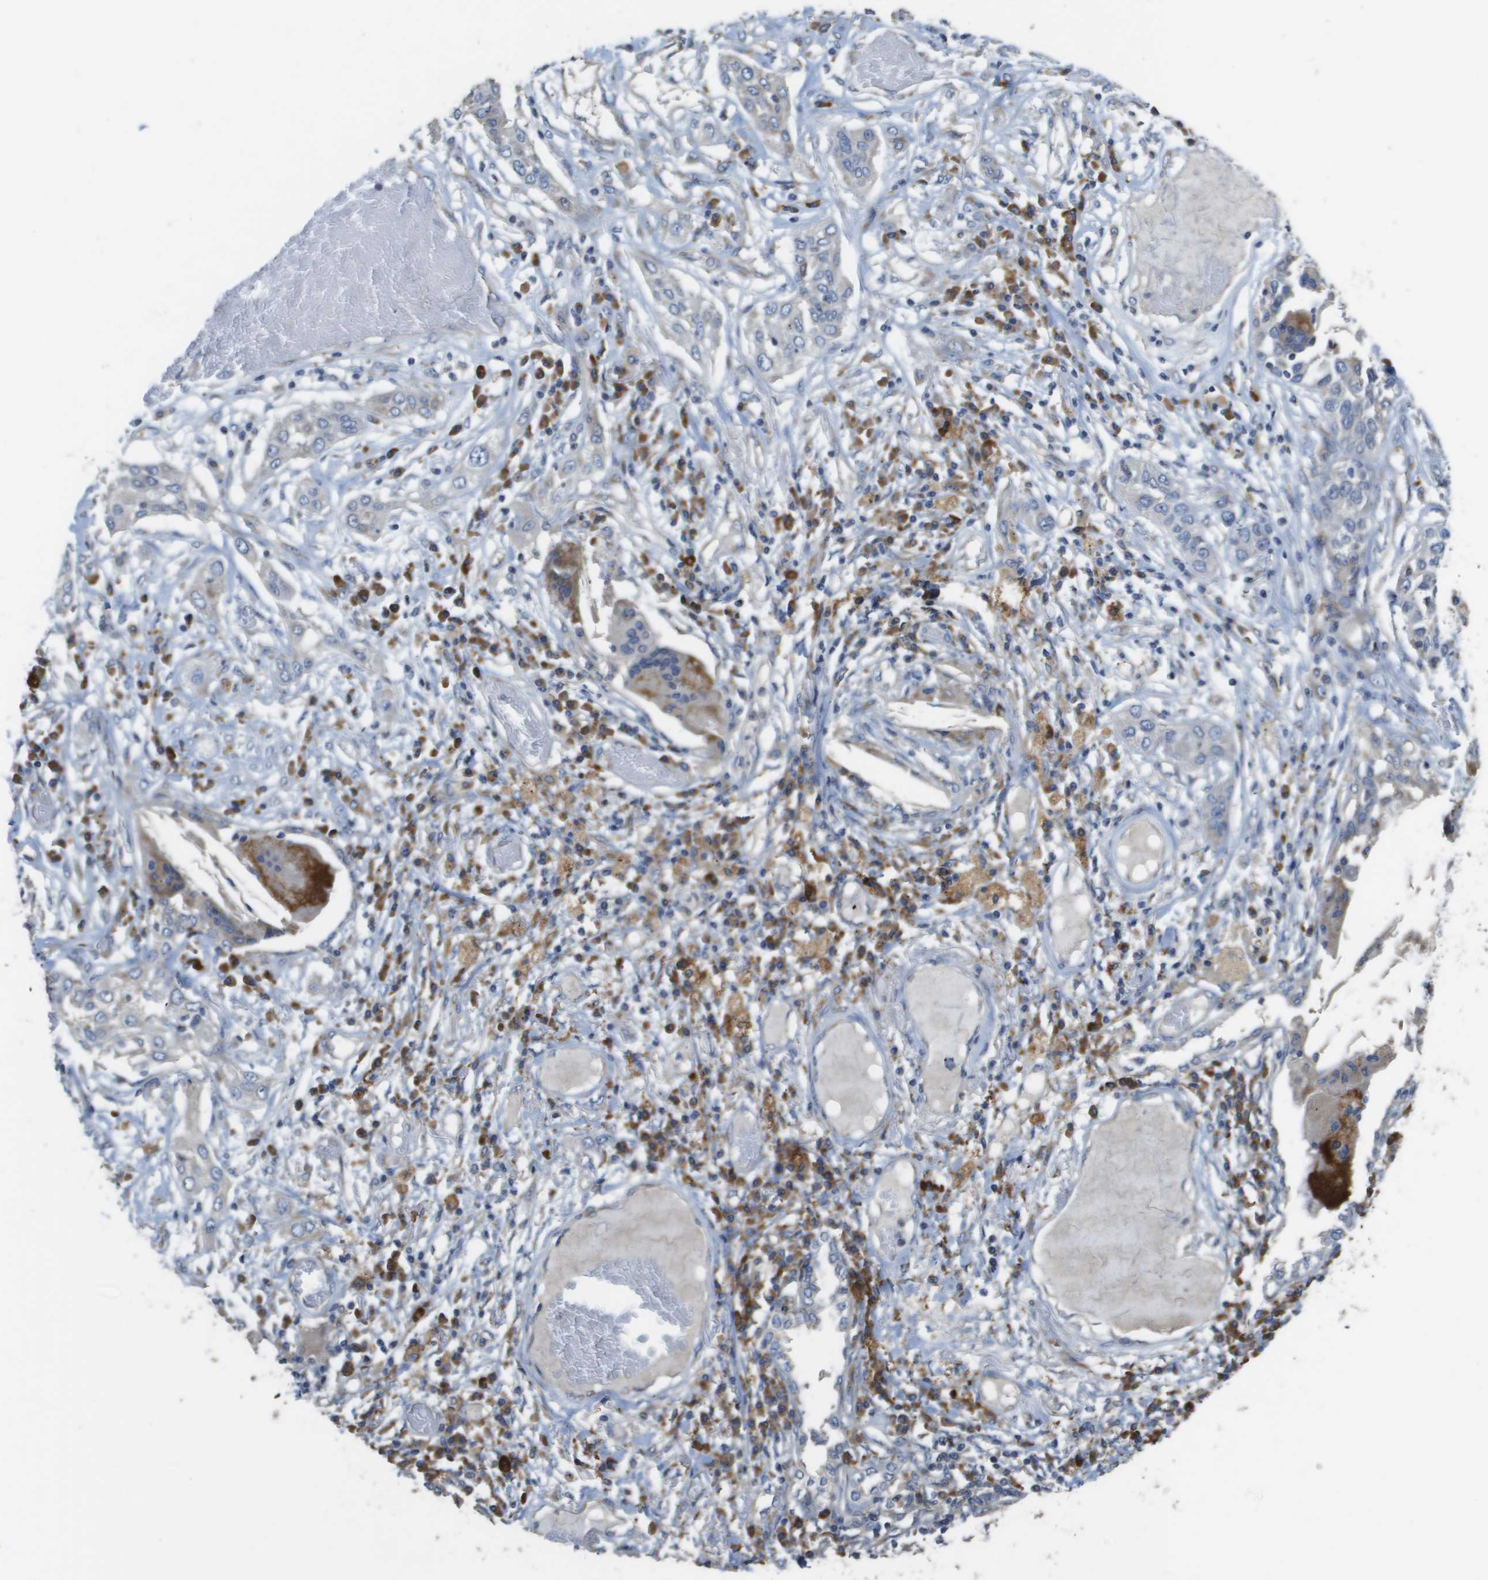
{"staining": {"intensity": "negative", "quantity": "none", "location": "none"}, "tissue": "lung cancer", "cell_type": "Tumor cells", "image_type": "cancer", "snomed": [{"axis": "morphology", "description": "Squamous cell carcinoma, NOS"}, {"axis": "topography", "description": "Lung"}], "caption": "A histopathology image of squamous cell carcinoma (lung) stained for a protein displays no brown staining in tumor cells.", "gene": "CASP10", "patient": {"sex": "male", "age": 71}}